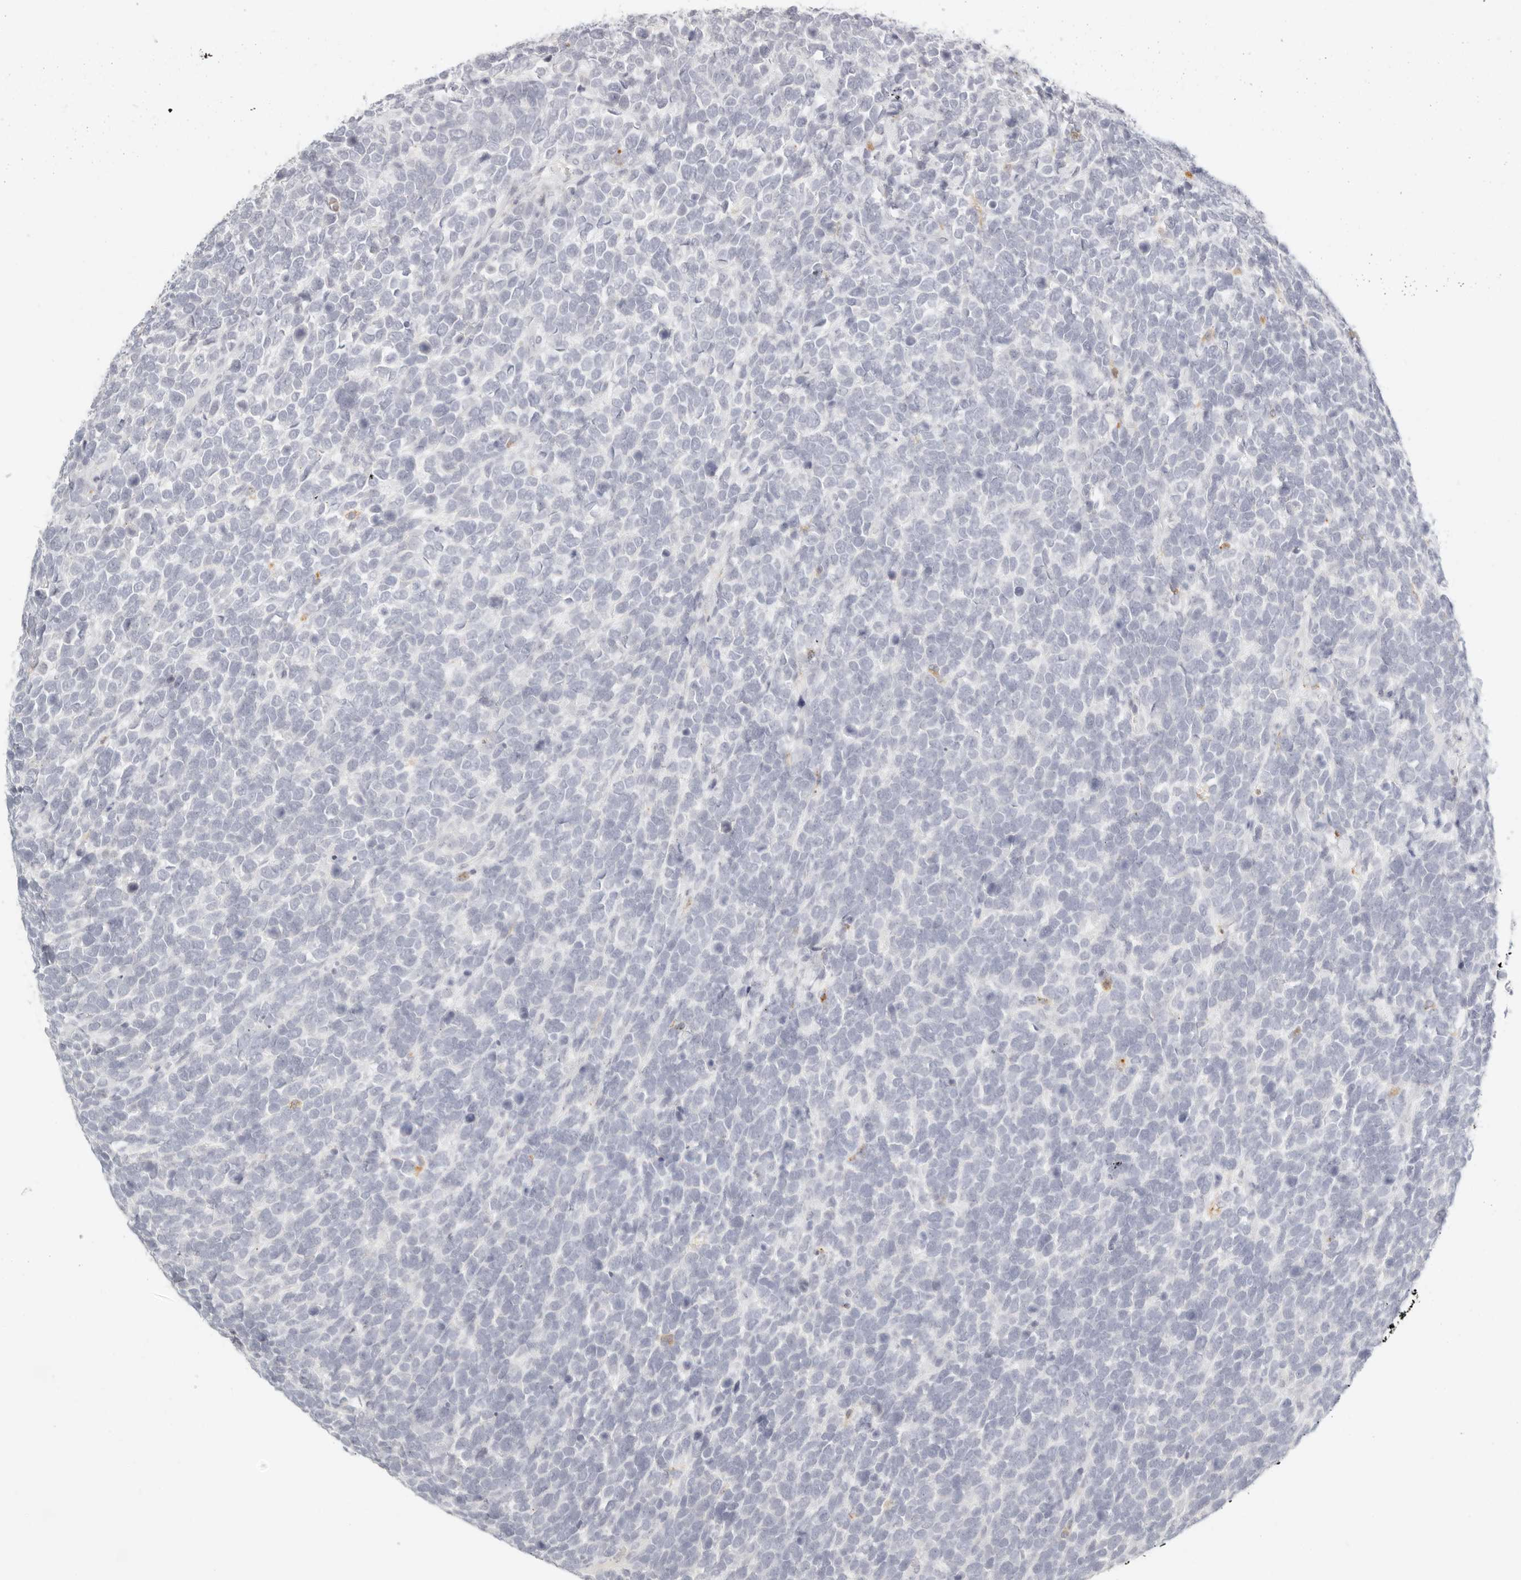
{"staining": {"intensity": "negative", "quantity": "none", "location": "none"}, "tissue": "urothelial cancer", "cell_type": "Tumor cells", "image_type": "cancer", "snomed": [{"axis": "morphology", "description": "Urothelial carcinoma, High grade"}, {"axis": "topography", "description": "Urinary bladder"}], "caption": "Immunohistochemistry photomicrograph of human urothelial cancer stained for a protein (brown), which demonstrates no staining in tumor cells.", "gene": "RNASET2", "patient": {"sex": "female", "age": 80}}